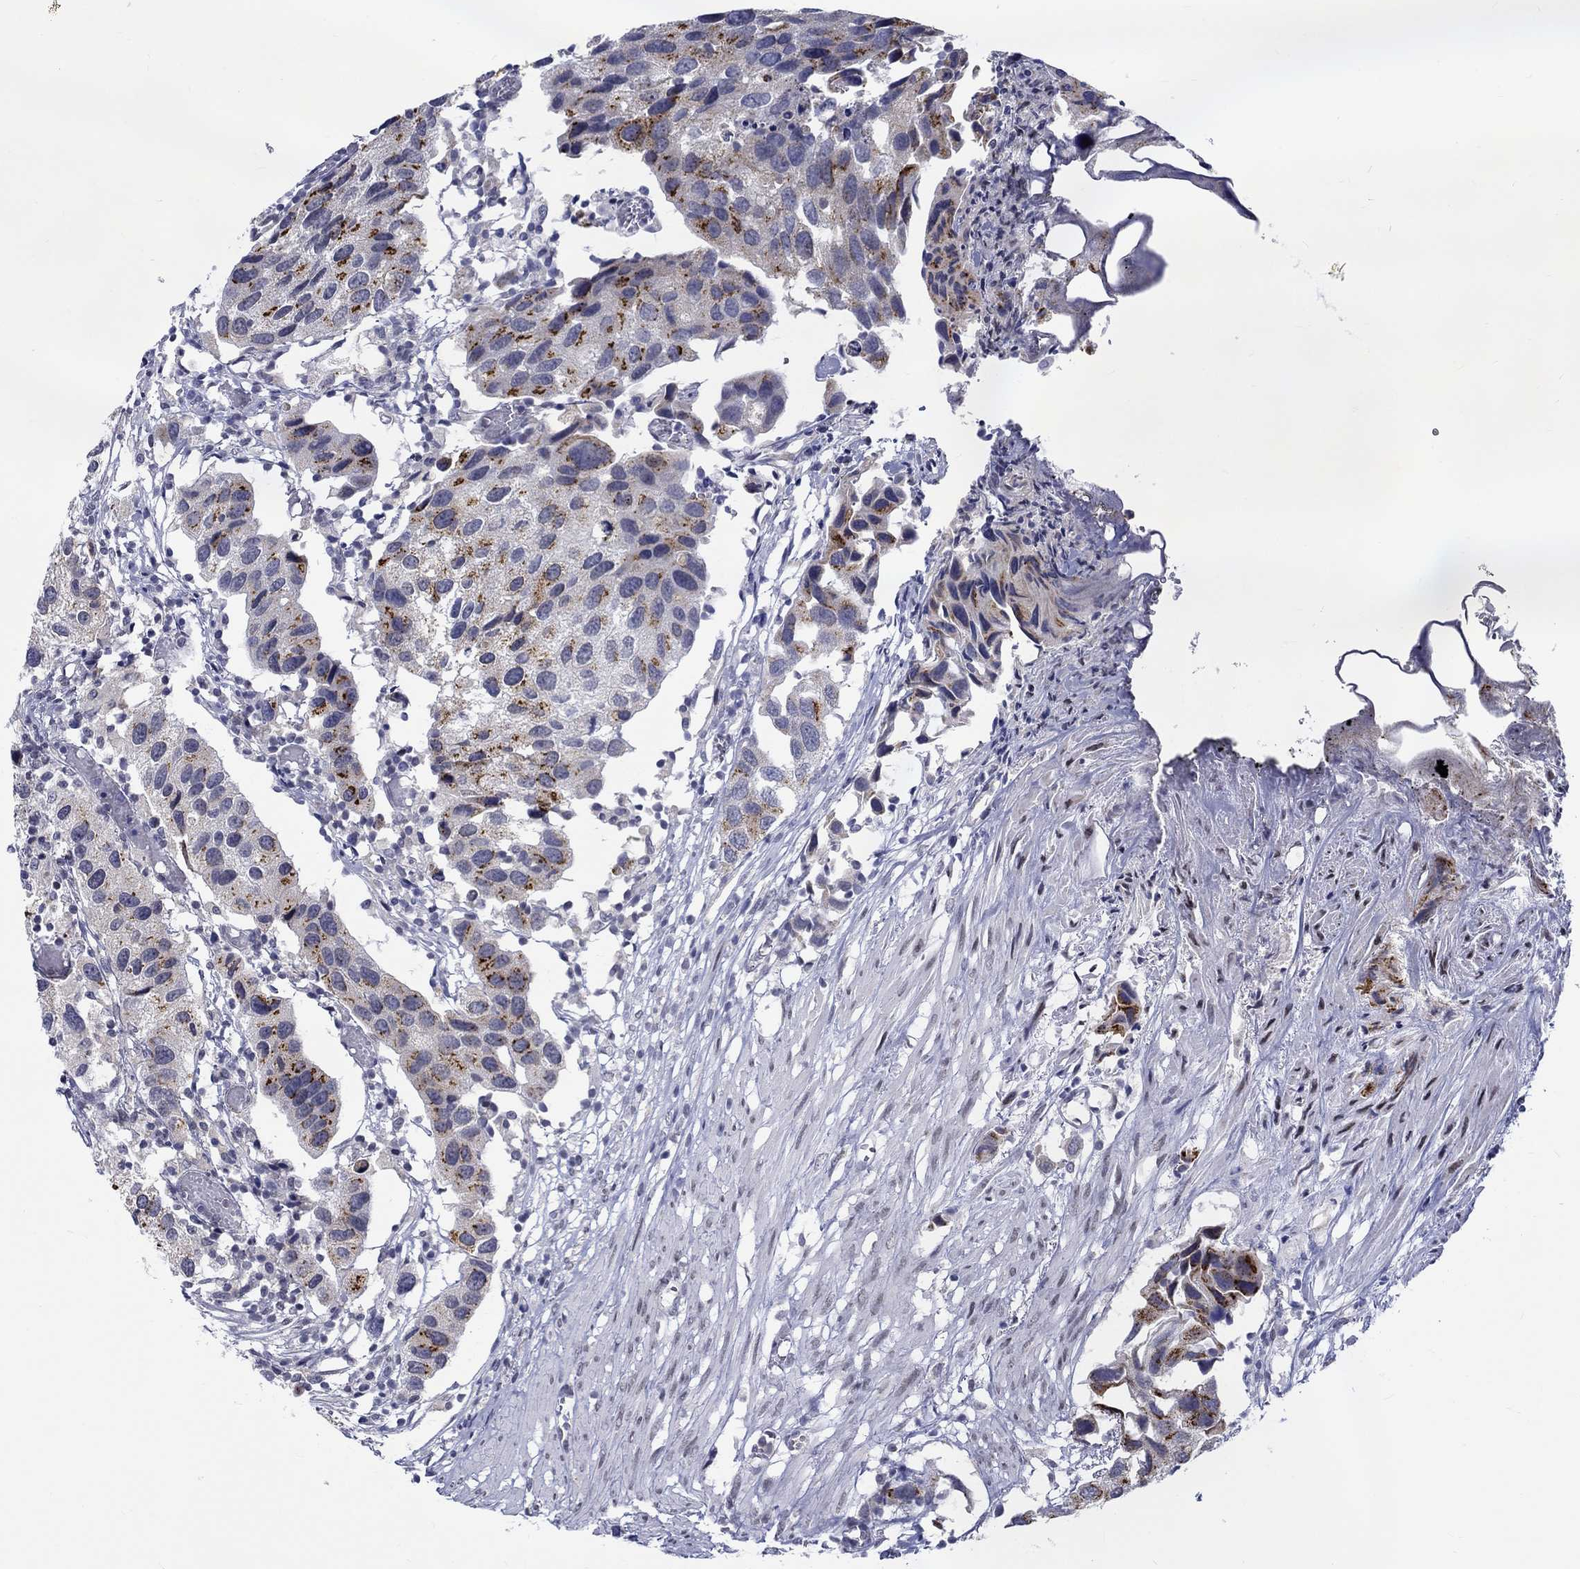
{"staining": {"intensity": "strong", "quantity": "25%-75%", "location": "cytoplasmic/membranous"}, "tissue": "urothelial cancer", "cell_type": "Tumor cells", "image_type": "cancer", "snomed": [{"axis": "morphology", "description": "Urothelial carcinoma, High grade"}, {"axis": "topography", "description": "Urinary bladder"}], "caption": "Protein staining reveals strong cytoplasmic/membranous staining in about 25%-75% of tumor cells in urothelial cancer. Ihc stains the protein of interest in brown and the nuclei are stained blue.", "gene": "ST6GALNAC1", "patient": {"sex": "male", "age": 79}}